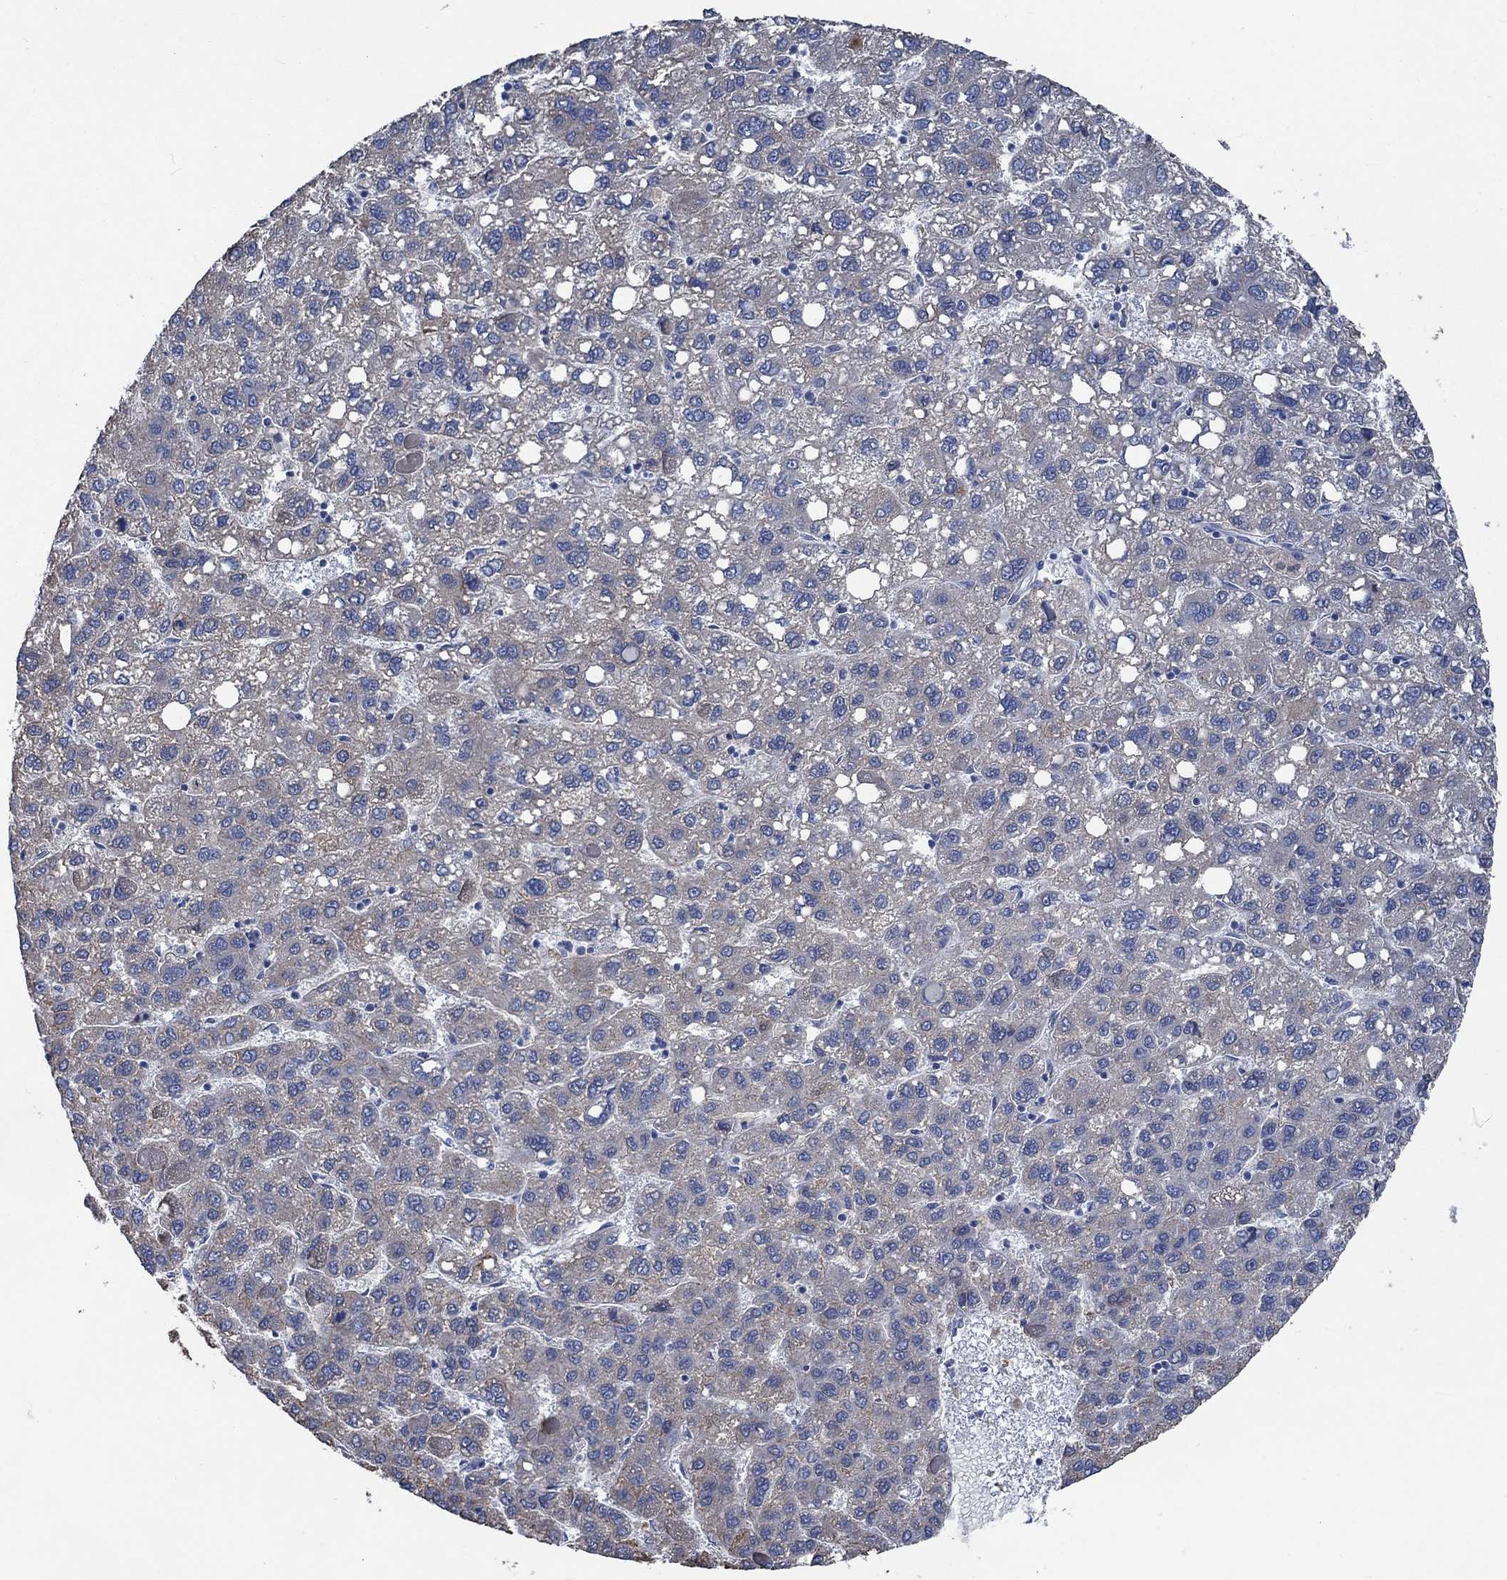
{"staining": {"intensity": "negative", "quantity": "none", "location": "none"}, "tissue": "liver cancer", "cell_type": "Tumor cells", "image_type": "cancer", "snomed": [{"axis": "morphology", "description": "Carcinoma, Hepatocellular, NOS"}, {"axis": "topography", "description": "Liver"}], "caption": "Immunohistochemistry (IHC) image of neoplastic tissue: human liver cancer stained with DAB (3,3'-diaminobenzidine) shows no significant protein expression in tumor cells.", "gene": "OBSCN", "patient": {"sex": "female", "age": 82}}